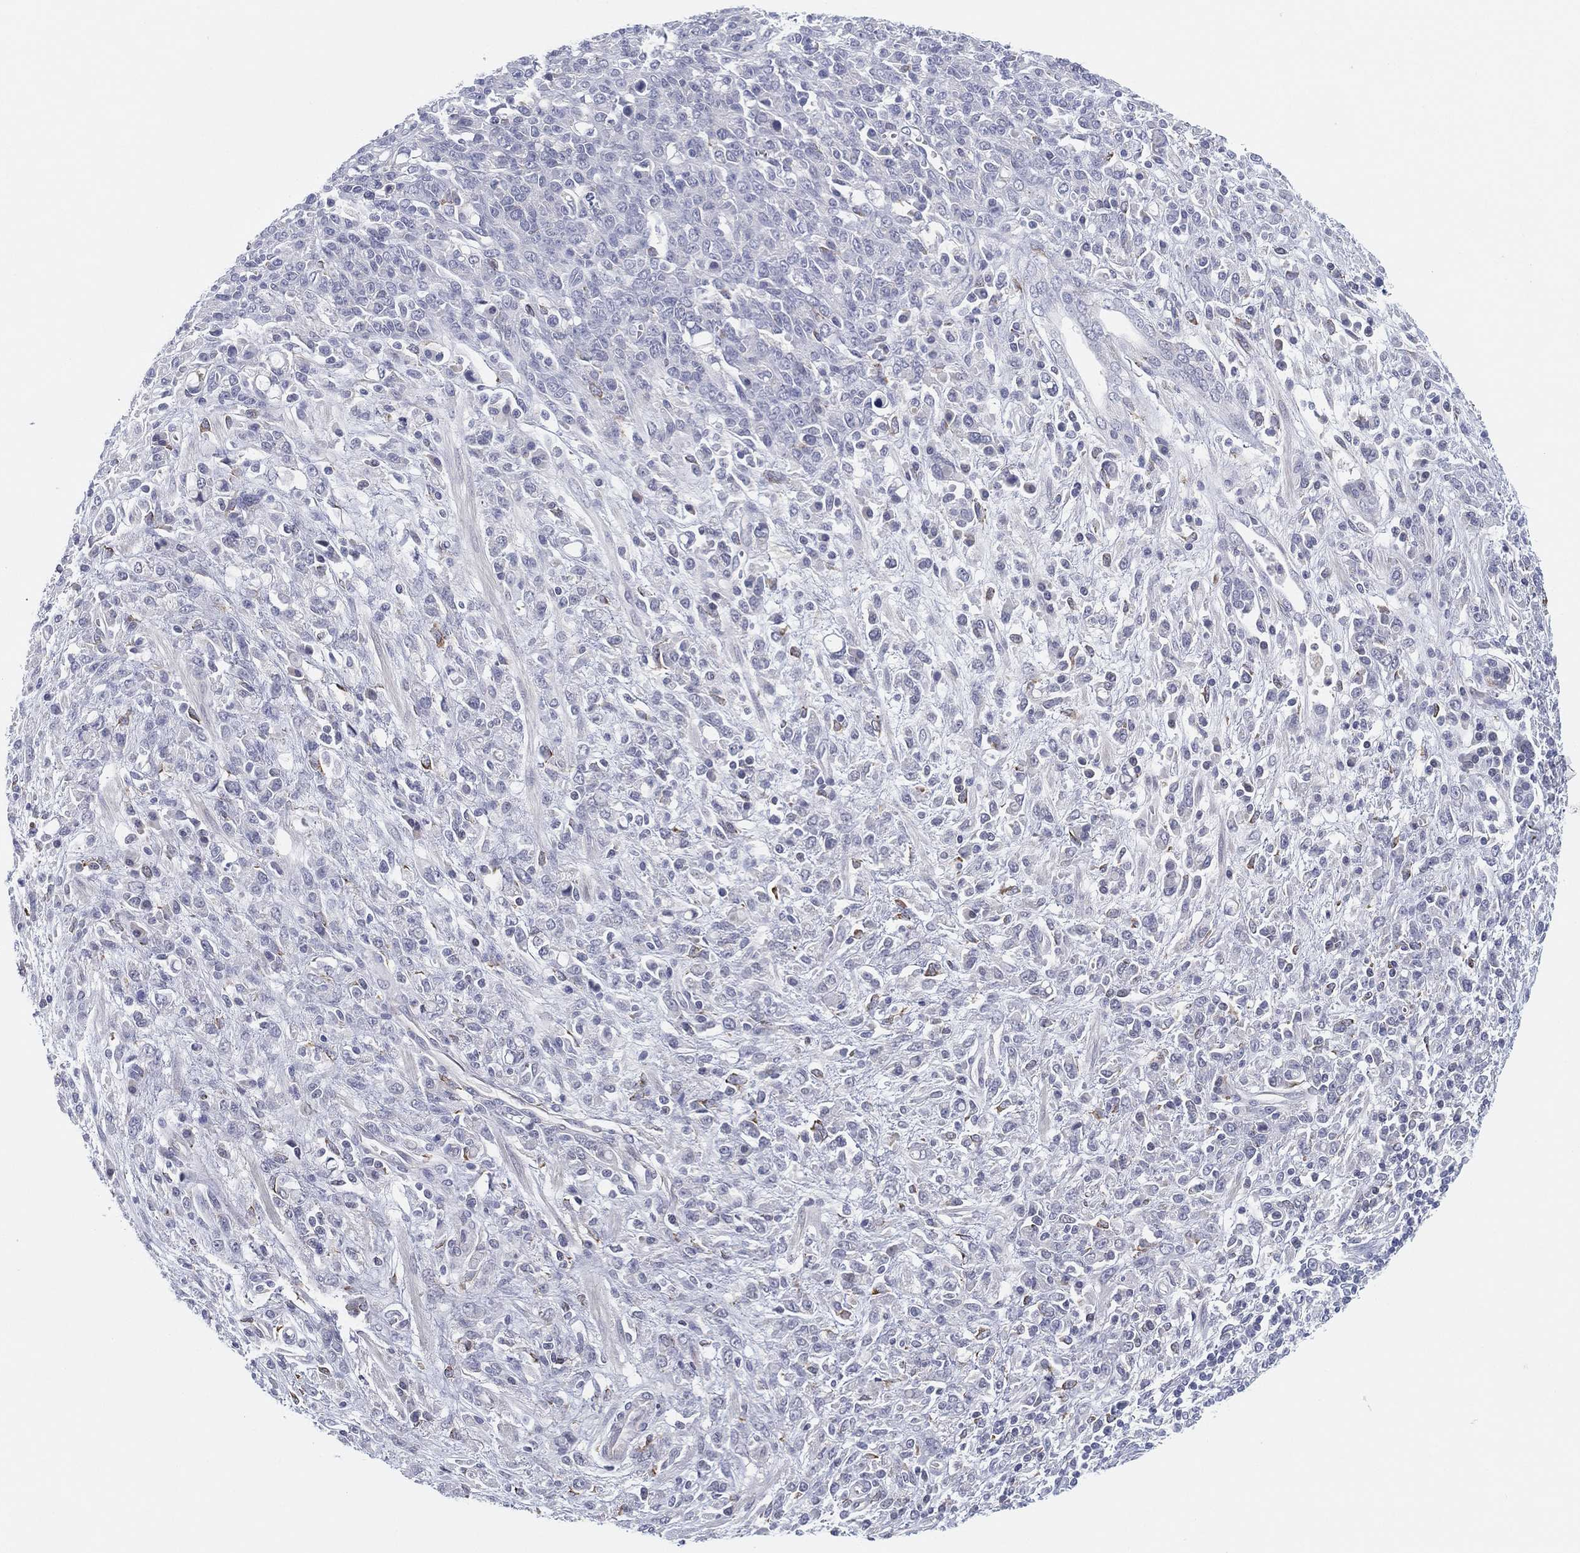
{"staining": {"intensity": "negative", "quantity": "none", "location": "none"}, "tissue": "stomach cancer", "cell_type": "Tumor cells", "image_type": "cancer", "snomed": [{"axis": "morphology", "description": "Adenocarcinoma, NOS"}, {"axis": "topography", "description": "Stomach"}], "caption": "A photomicrograph of stomach cancer (adenocarcinoma) stained for a protein shows no brown staining in tumor cells.", "gene": "MLF1", "patient": {"sex": "female", "age": 57}}